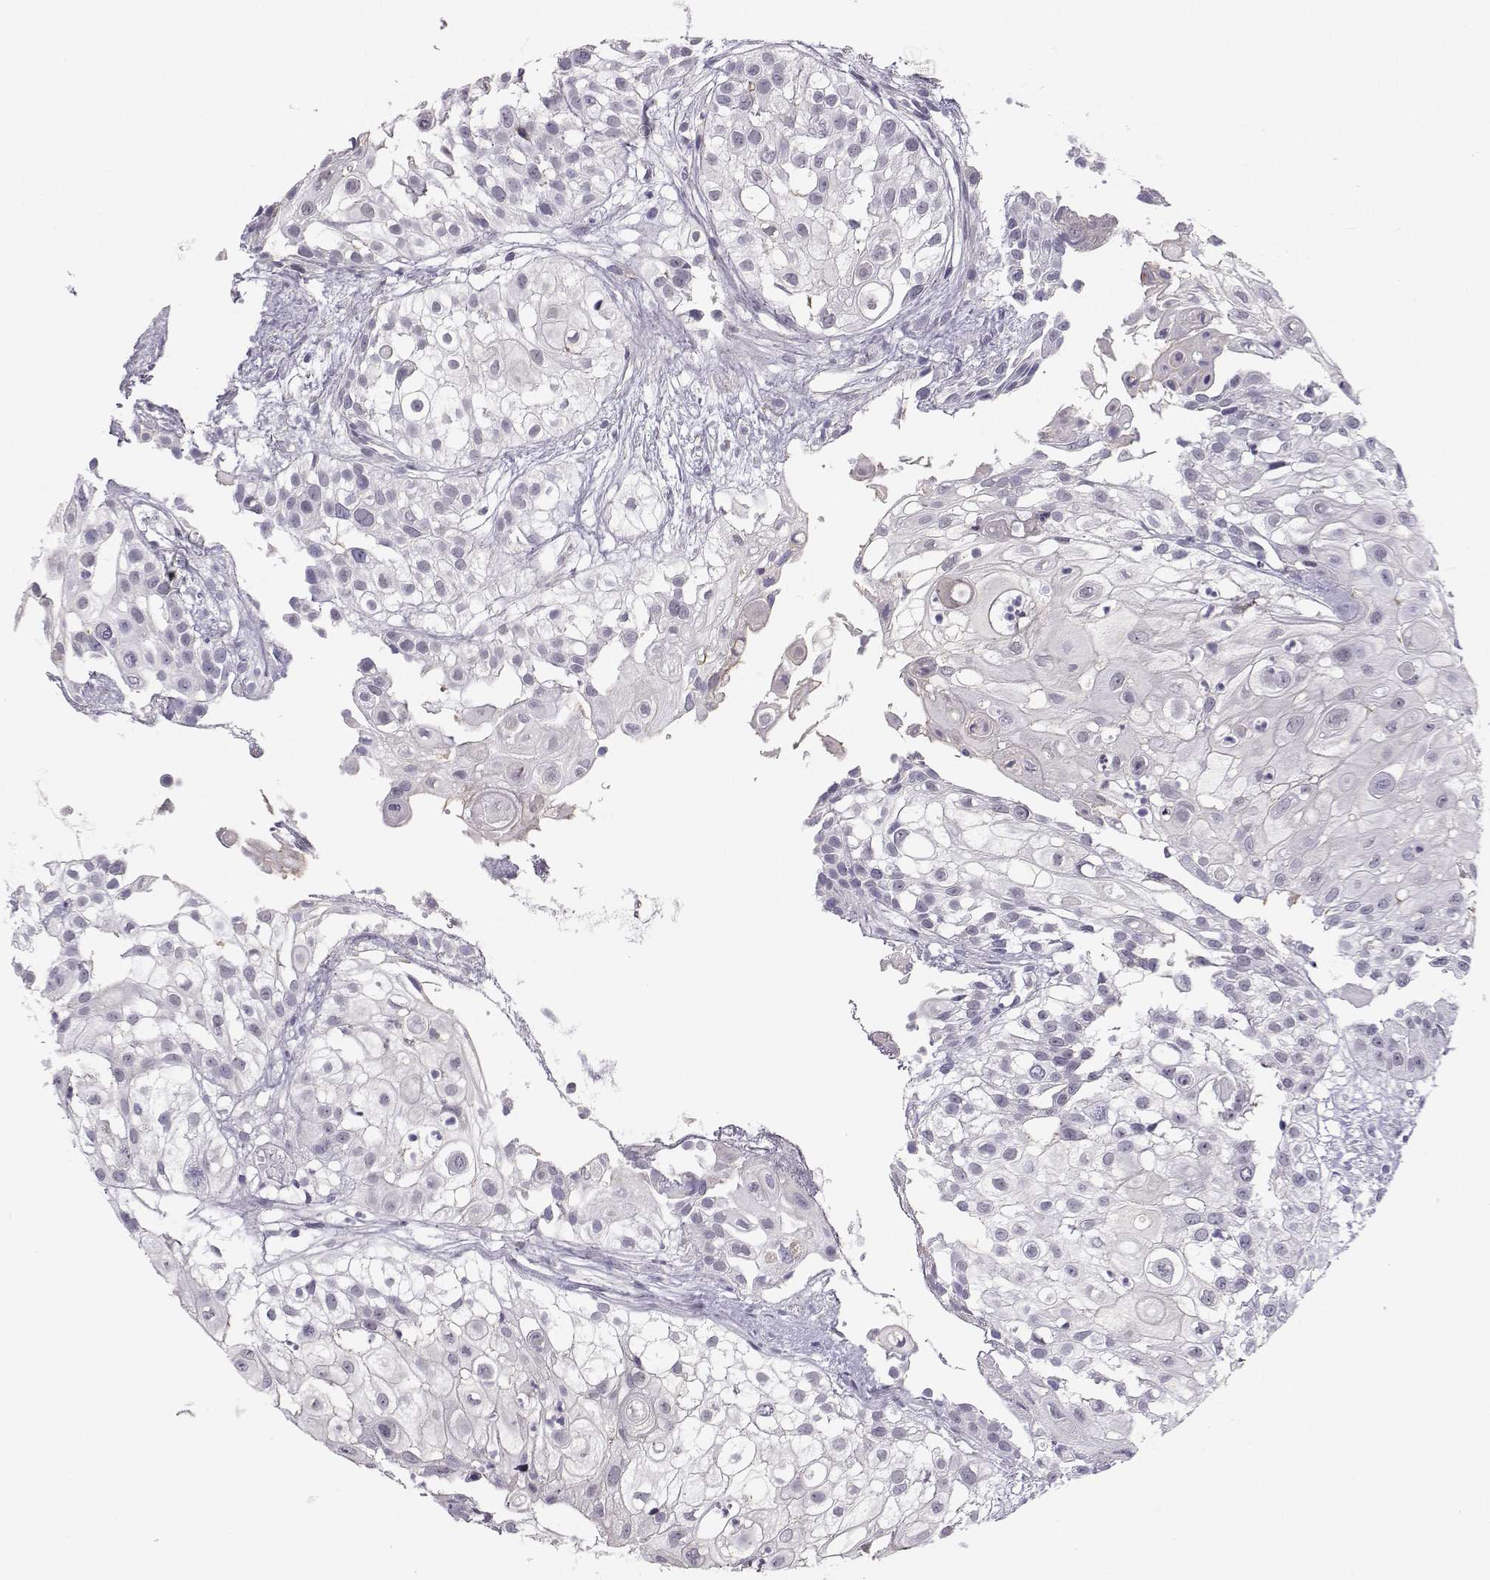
{"staining": {"intensity": "negative", "quantity": "none", "location": "none"}, "tissue": "urothelial cancer", "cell_type": "Tumor cells", "image_type": "cancer", "snomed": [{"axis": "morphology", "description": "Urothelial carcinoma, High grade"}, {"axis": "topography", "description": "Urinary bladder"}], "caption": "Tumor cells are negative for brown protein staining in urothelial cancer.", "gene": "MROH7", "patient": {"sex": "female", "age": 79}}